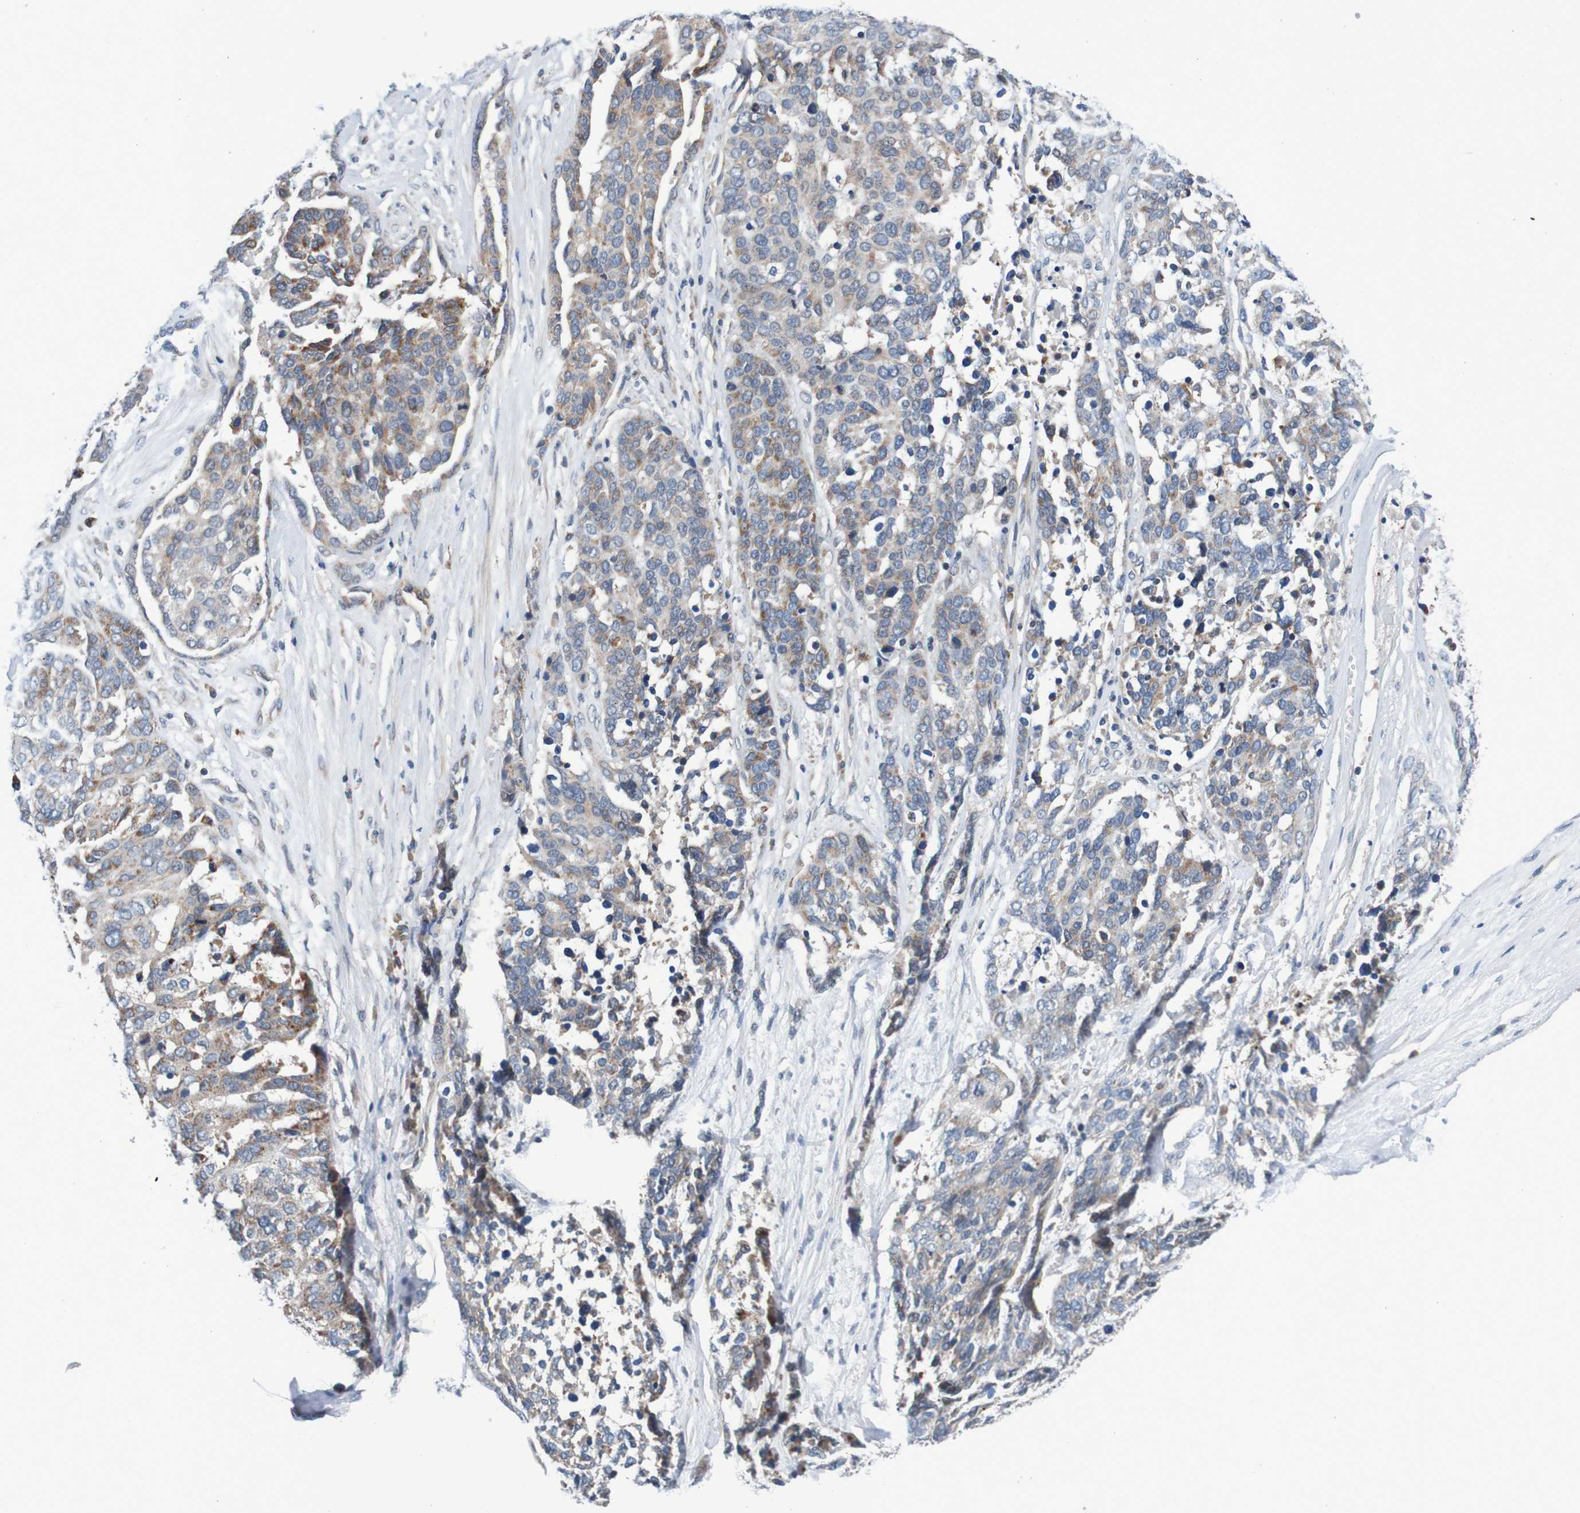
{"staining": {"intensity": "weak", "quantity": "<25%", "location": "cytoplasmic/membranous"}, "tissue": "ovarian cancer", "cell_type": "Tumor cells", "image_type": "cancer", "snomed": [{"axis": "morphology", "description": "Cystadenocarcinoma, serous, NOS"}, {"axis": "topography", "description": "Ovary"}], "caption": "Ovarian cancer (serous cystadenocarcinoma) stained for a protein using immunohistochemistry (IHC) demonstrates no expression tumor cells.", "gene": "CPED1", "patient": {"sex": "female", "age": 44}}